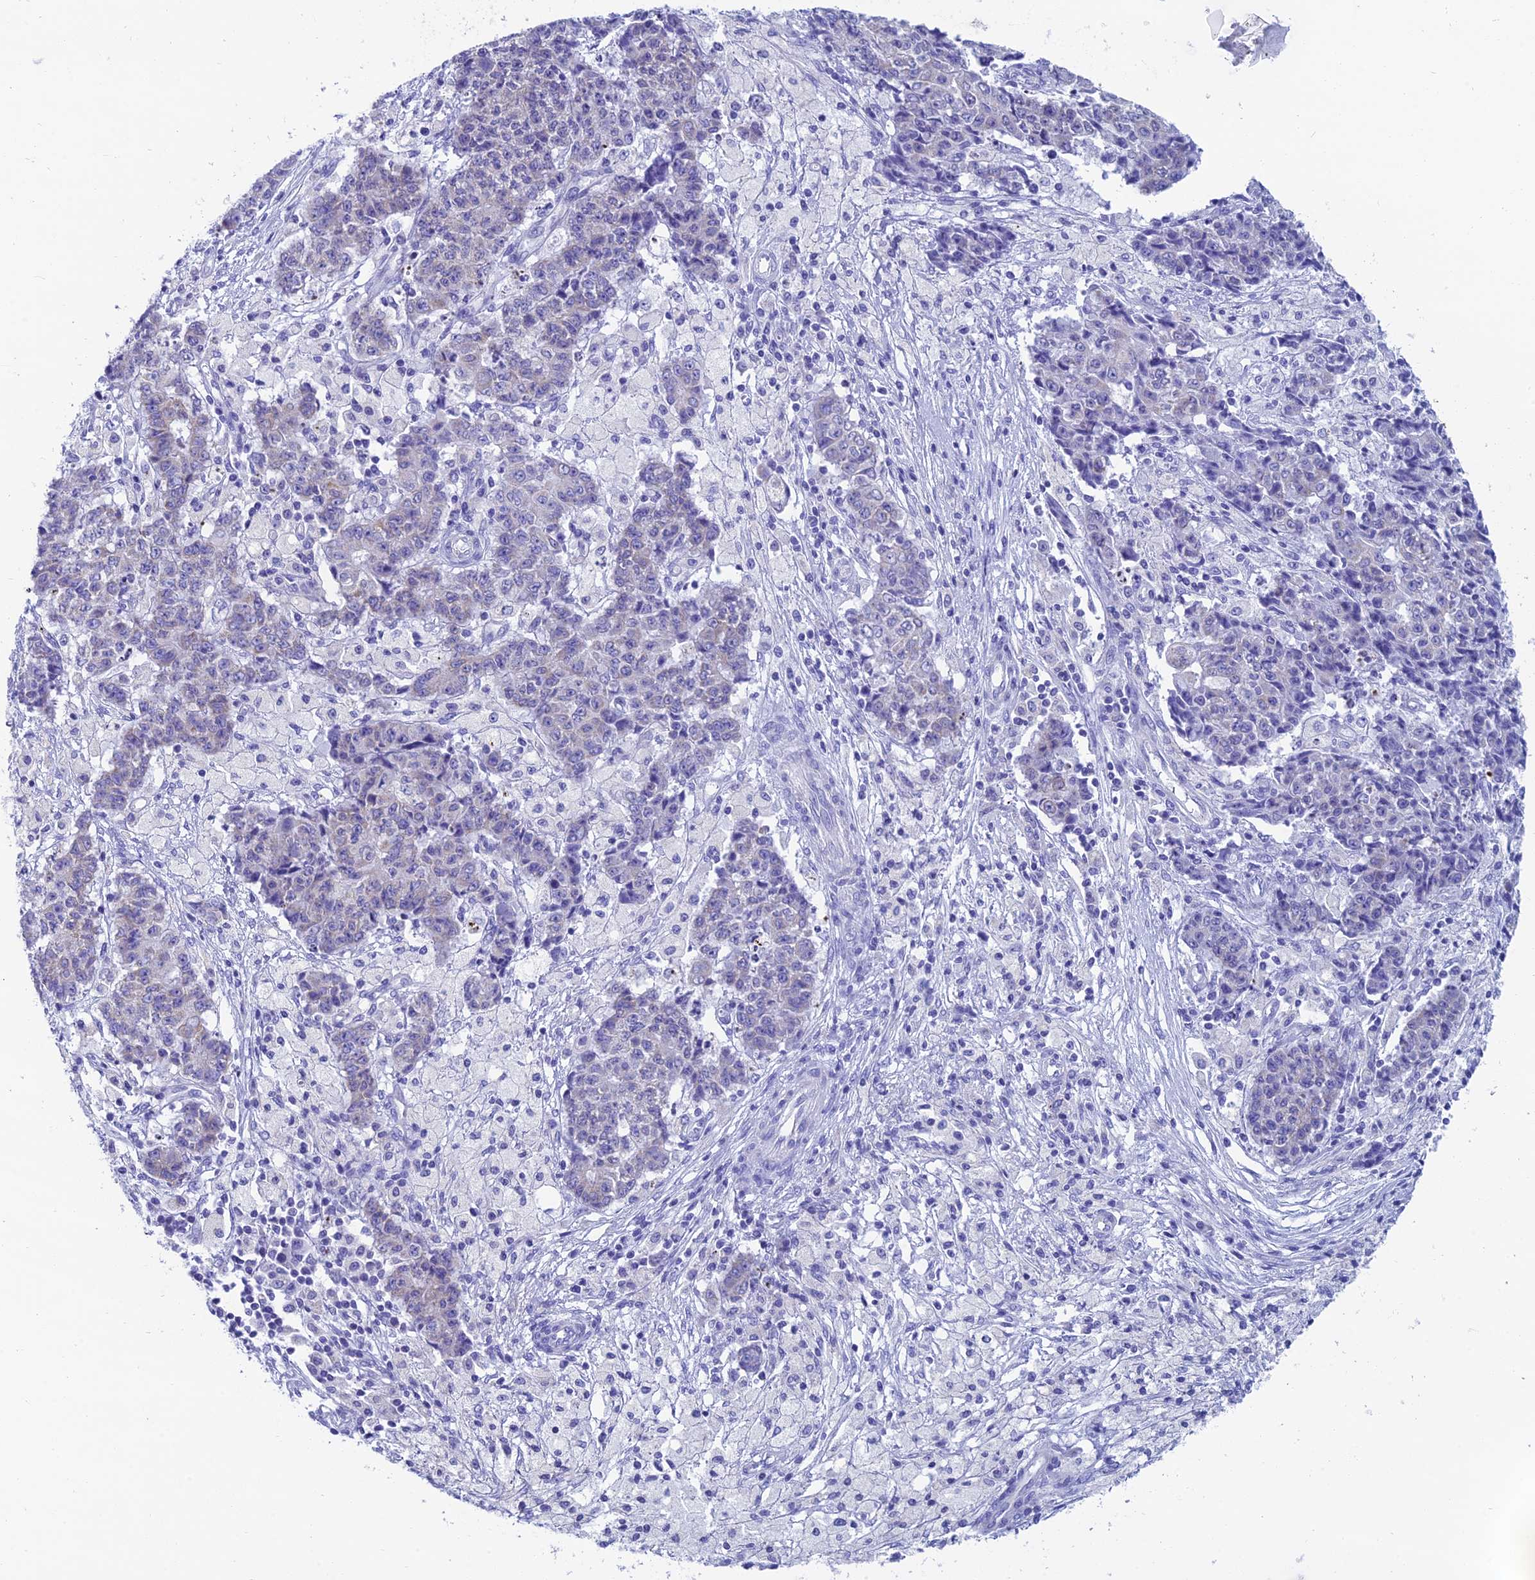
{"staining": {"intensity": "negative", "quantity": "none", "location": "none"}, "tissue": "ovarian cancer", "cell_type": "Tumor cells", "image_type": "cancer", "snomed": [{"axis": "morphology", "description": "Carcinoma, endometroid"}, {"axis": "topography", "description": "Ovary"}], "caption": "The photomicrograph demonstrates no significant staining in tumor cells of endometroid carcinoma (ovarian).", "gene": "REEP4", "patient": {"sex": "female", "age": 42}}